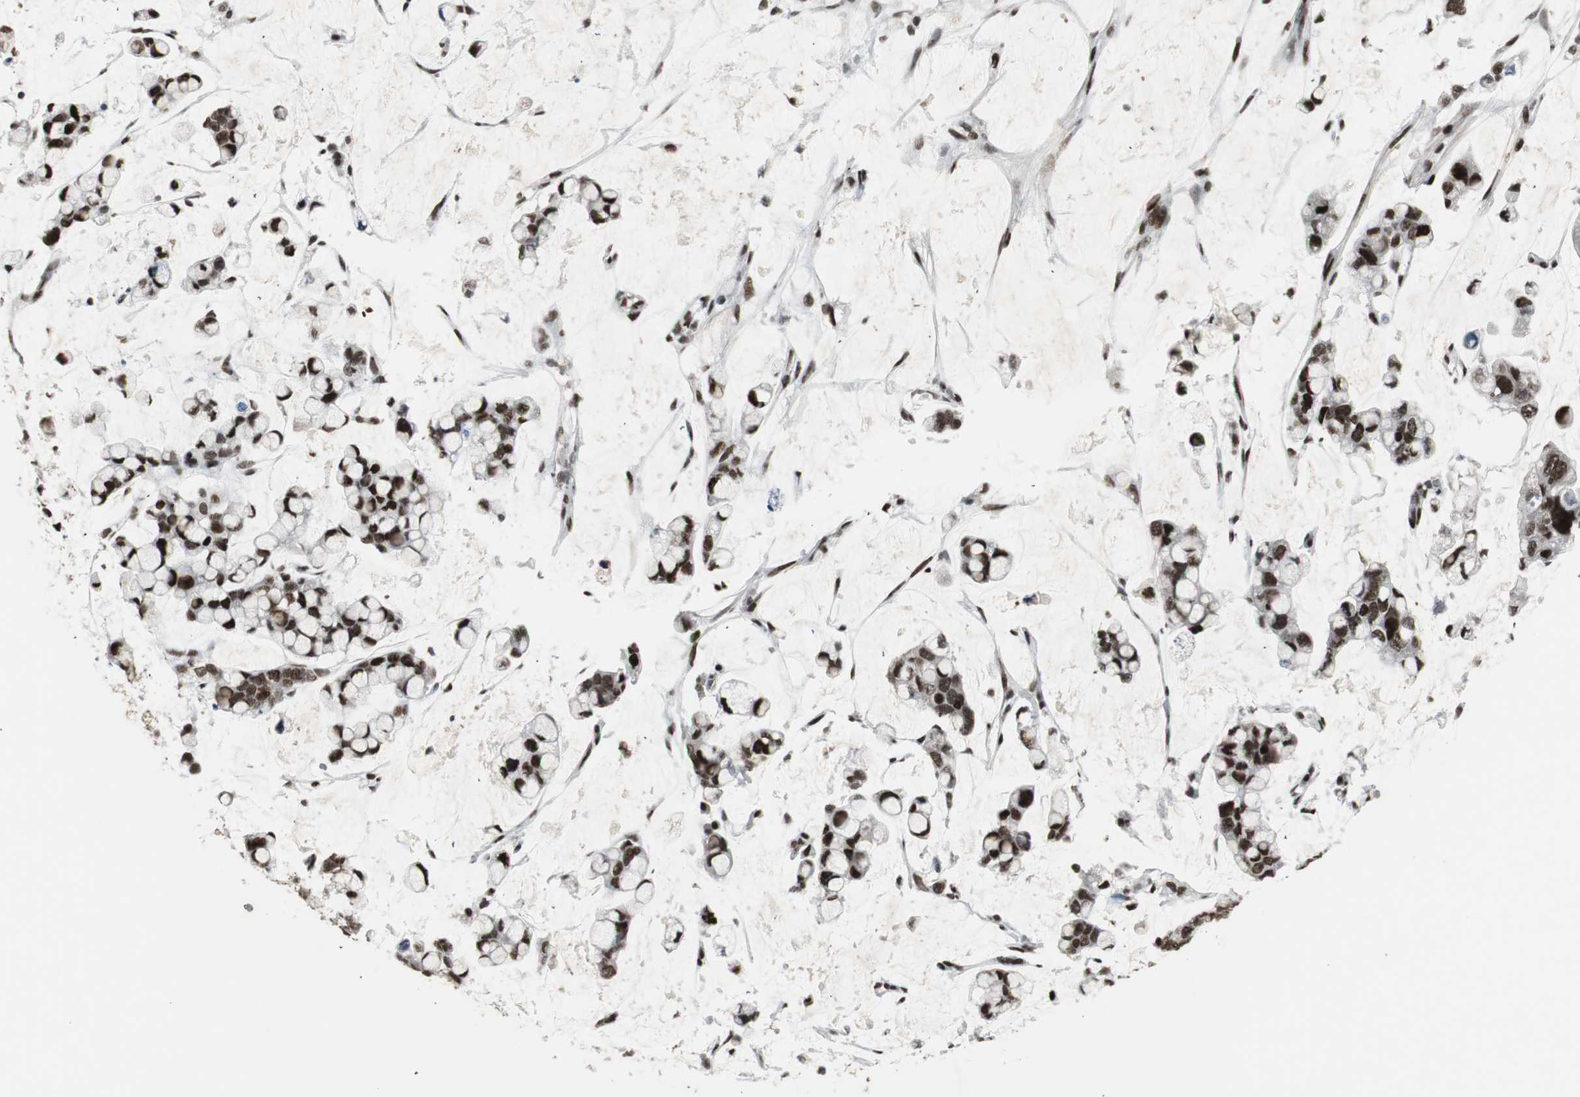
{"staining": {"intensity": "strong", "quantity": ">75%", "location": "nuclear"}, "tissue": "stomach cancer", "cell_type": "Tumor cells", "image_type": "cancer", "snomed": [{"axis": "morphology", "description": "Adenocarcinoma, NOS"}, {"axis": "topography", "description": "Stomach, lower"}], "caption": "An immunohistochemistry (IHC) photomicrograph of neoplastic tissue is shown. Protein staining in brown shows strong nuclear positivity in stomach adenocarcinoma within tumor cells.", "gene": "TAF5", "patient": {"sex": "male", "age": 84}}